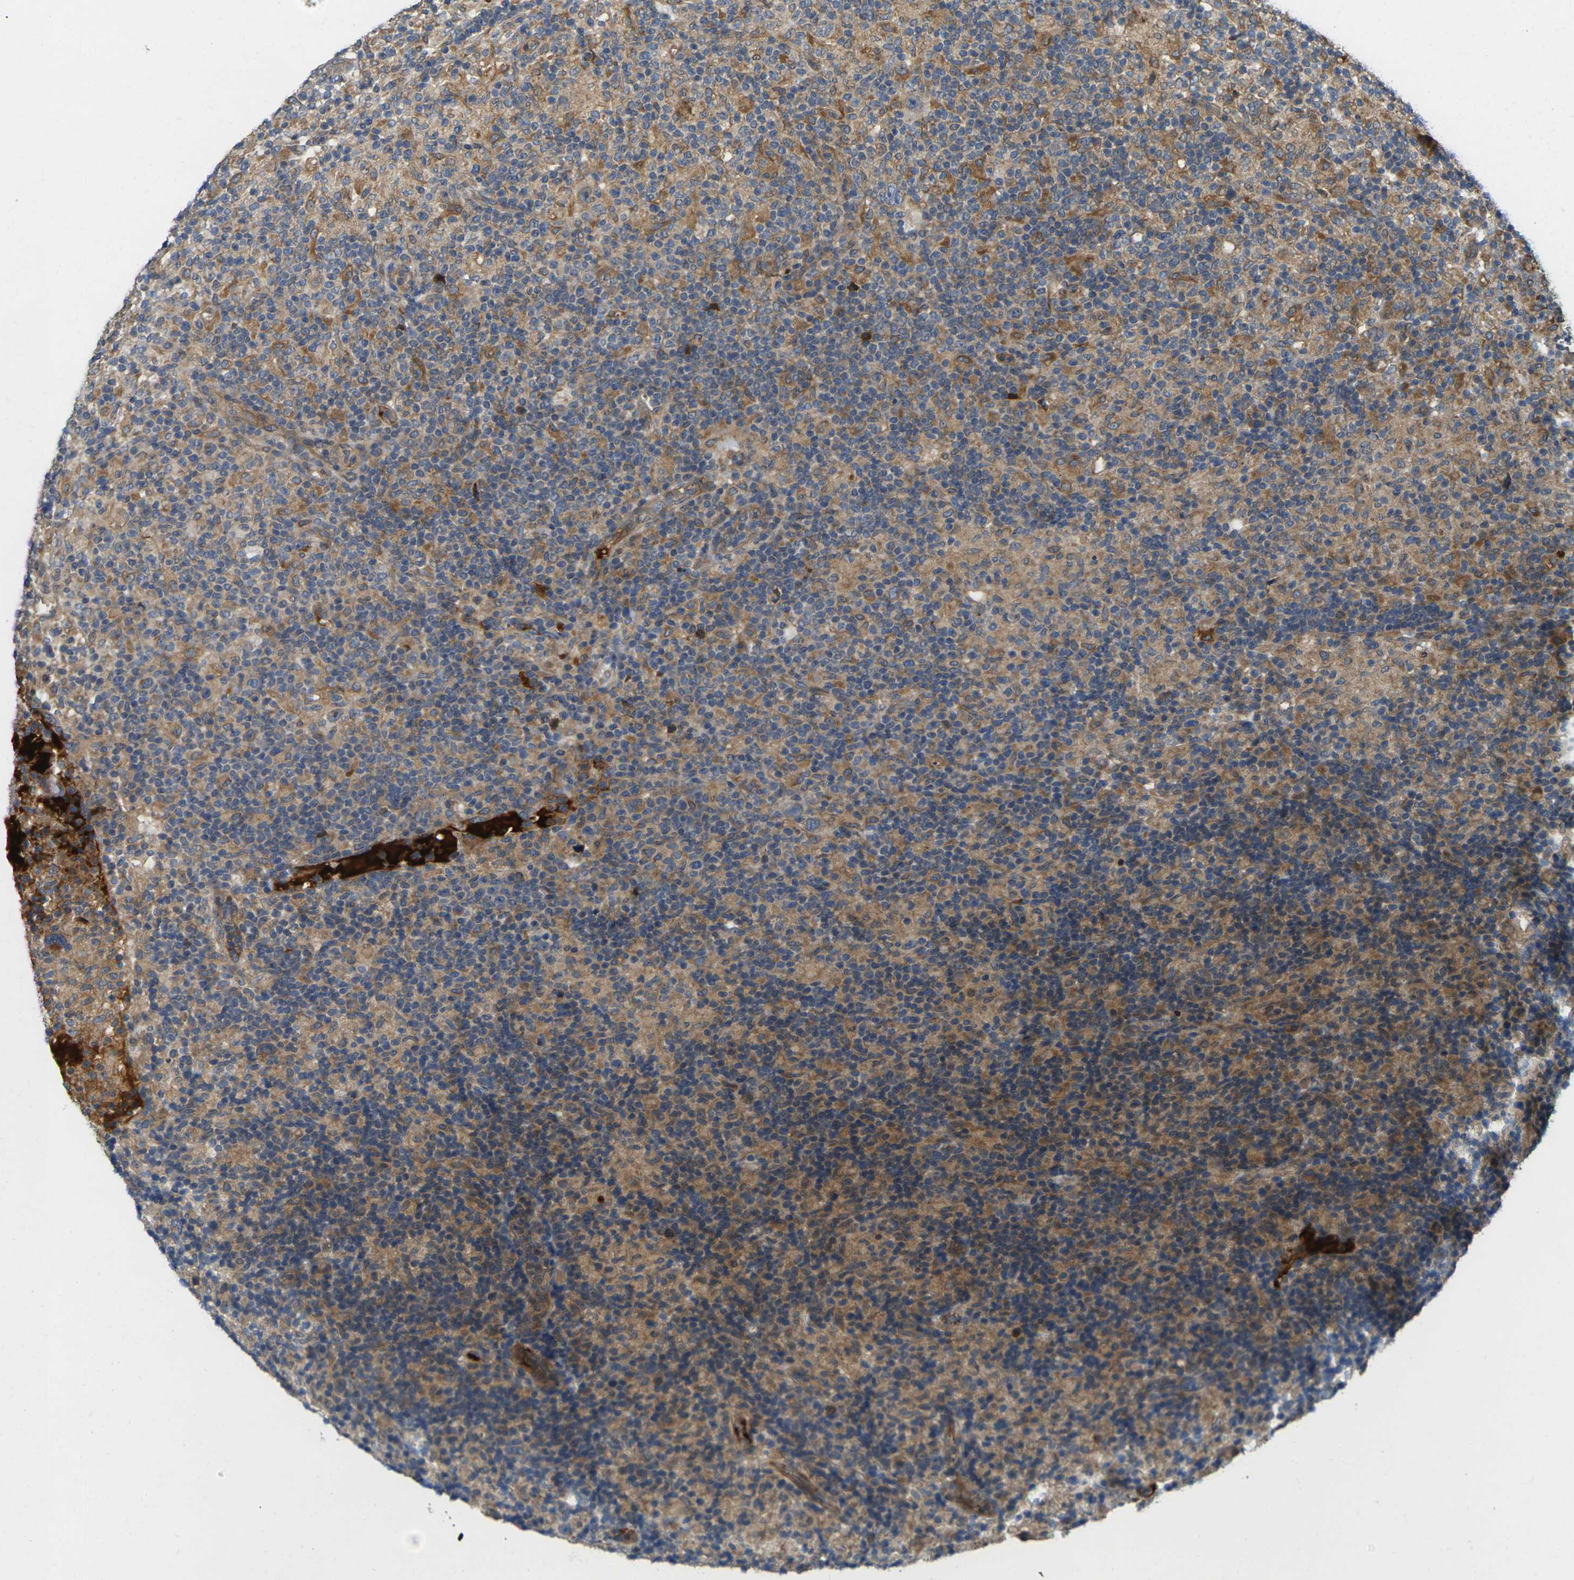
{"staining": {"intensity": "weak", "quantity": ">75%", "location": "cytoplasmic/membranous"}, "tissue": "lymphoma", "cell_type": "Tumor cells", "image_type": "cancer", "snomed": [{"axis": "morphology", "description": "Hodgkin's disease, NOS"}, {"axis": "topography", "description": "Lymph node"}], "caption": "IHC photomicrograph of Hodgkin's disease stained for a protein (brown), which shows low levels of weak cytoplasmic/membranous staining in approximately >75% of tumor cells.", "gene": "FZD1", "patient": {"sex": "male", "age": 70}}